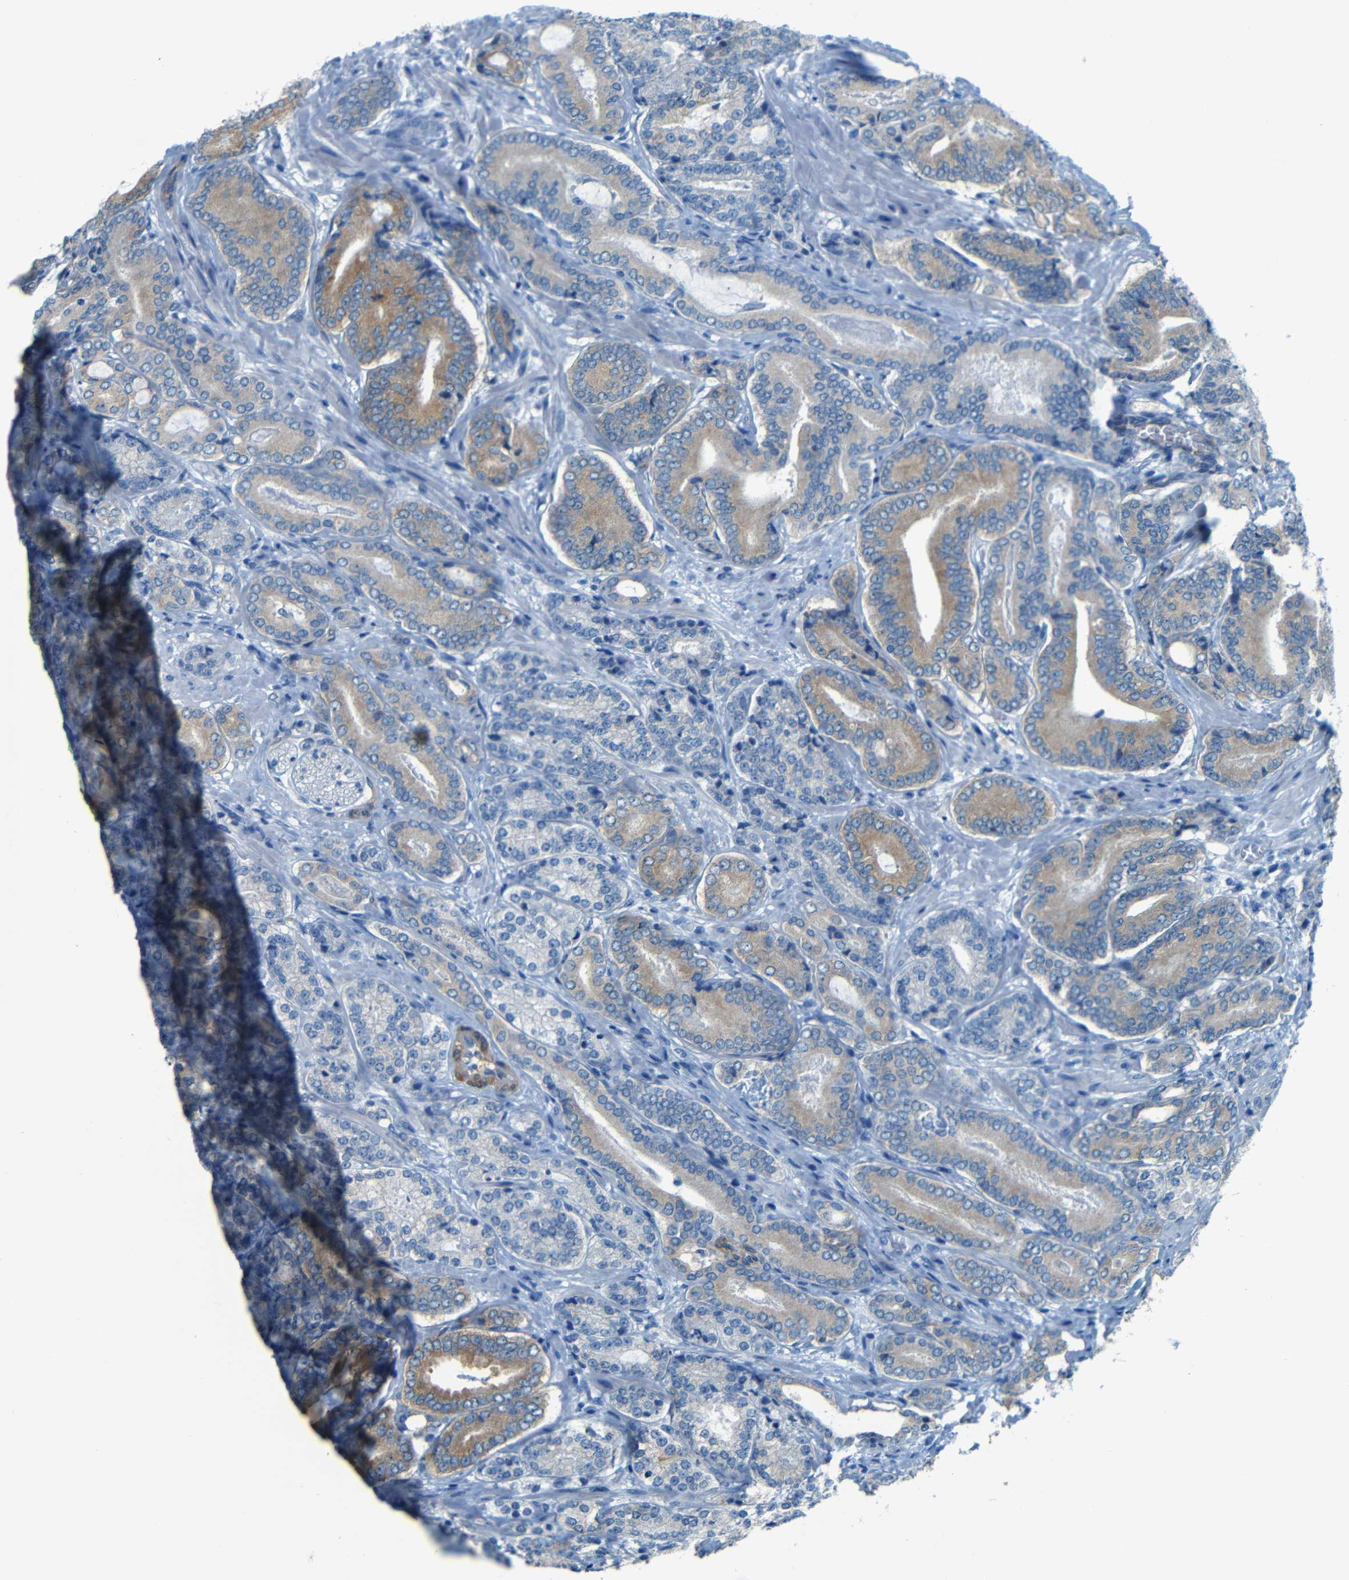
{"staining": {"intensity": "moderate", "quantity": "<25%", "location": "cytoplasmic/membranous"}, "tissue": "prostate cancer", "cell_type": "Tumor cells", "image_type": "cancer", "snomed": [{"axis": "morphology", "description": "Adenocarcinoma, High grade"}, {"axis": "topography", "description": "Prostate"}], "caption": "High-grade adenocarcinoma (prostate) stained for a protein (brown) exhibits moderate cytoplasmic/membranous positive positivity in approximately <25% of tumor cells.", "gene": "MAP2", "patient": {"sex": "male", "age": 61}}